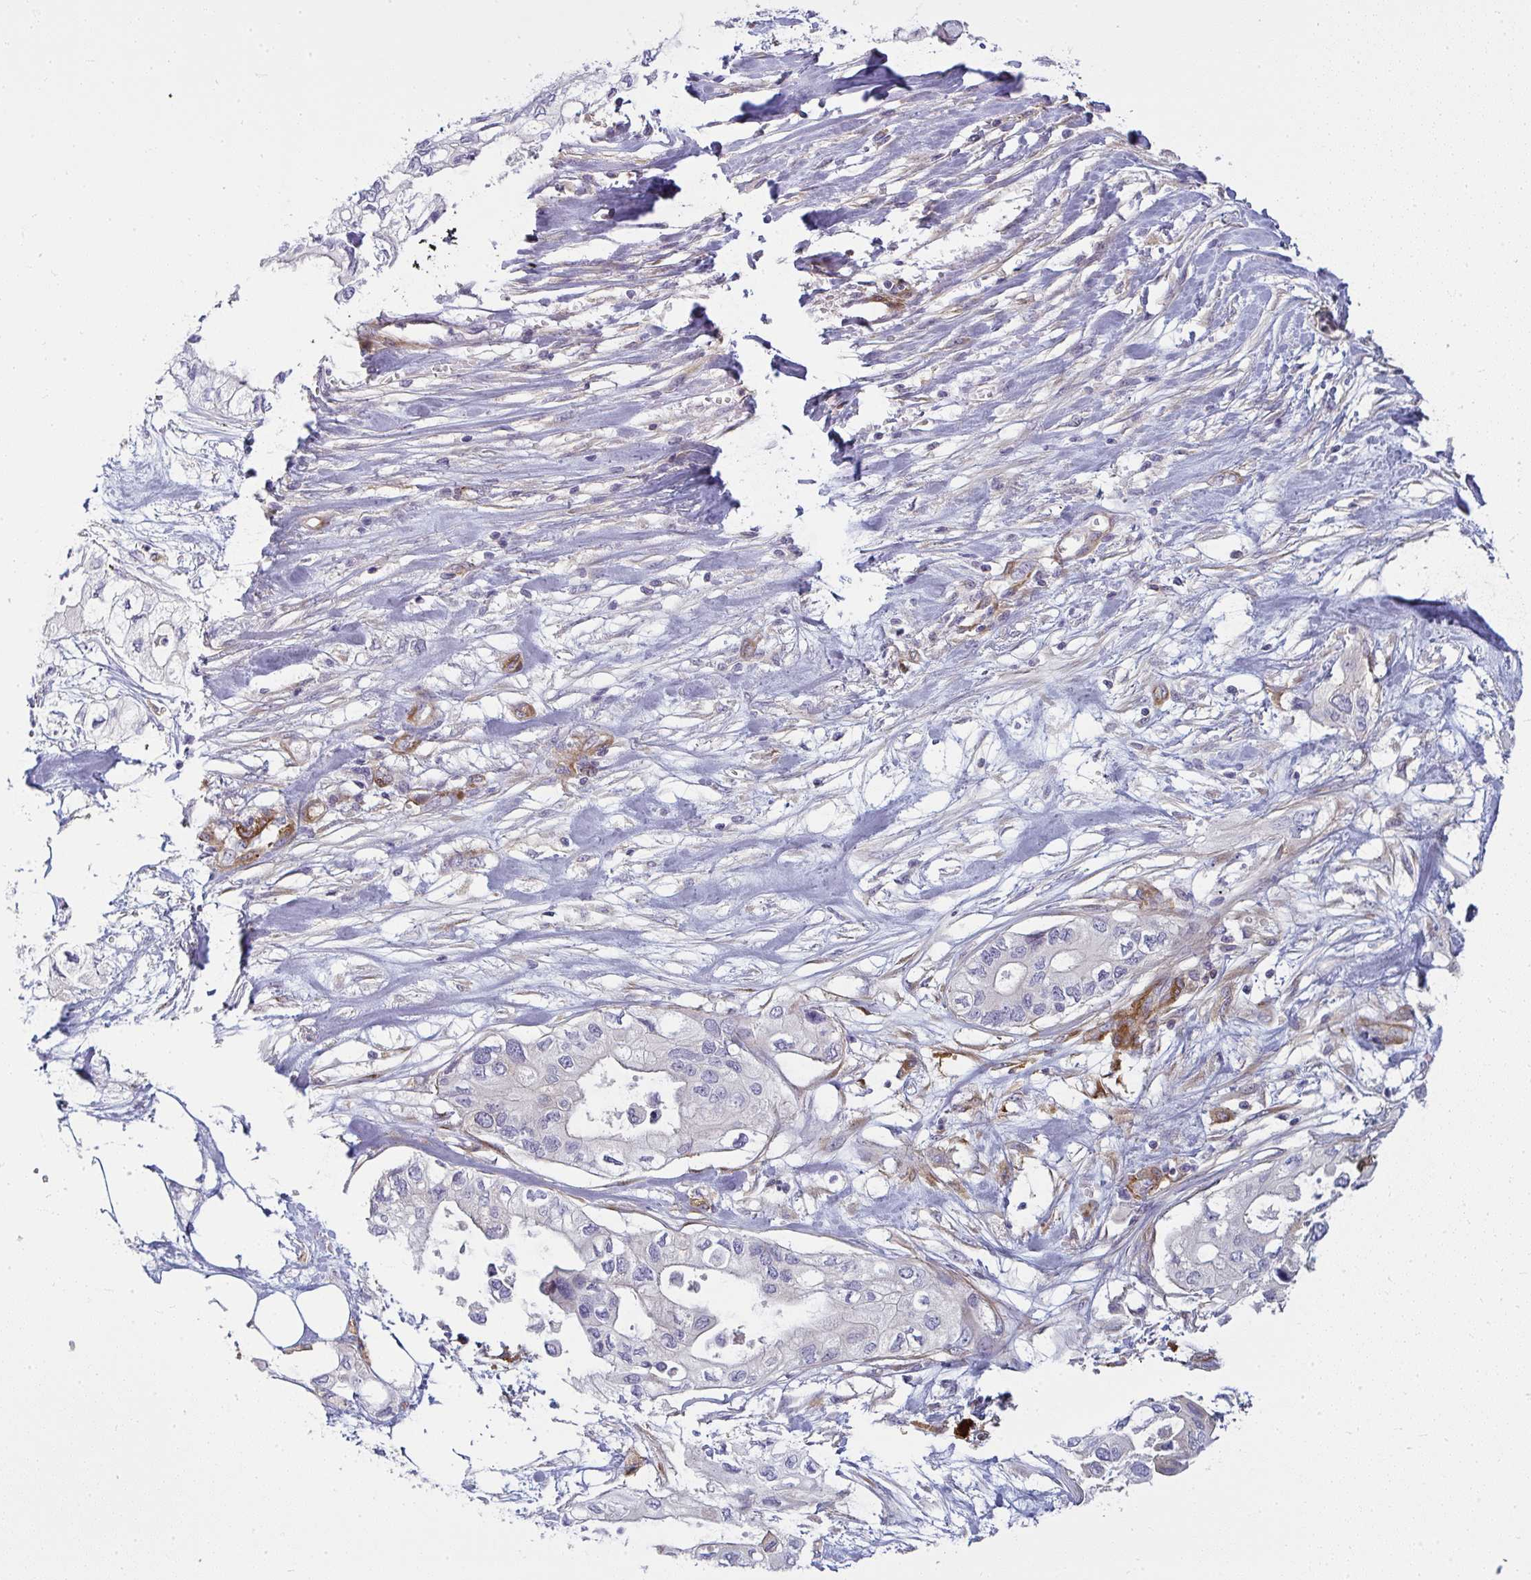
{"staining": {"intensity": "negative", "quantity": "none", "location": "none"}, "tissue": "pancreatic cancer", "cell_type": "Tumor cells", "image_type": "cancer", "snomed": [{"axis": "morphology", "description": "Adenocarcinoma, NOS"}, {"axis": "topography", "description": "Pancreas"}], "caption": "A high-resolution histopathology image shows IHC staining of pancreatic cancer (adenocarcinoma), which demonstrates no significant staining in tumor cells. (Brightfield microscopy of DAB immunohistochemistry at high magnification).", "gene": "IFIT3", "patient": {"sex": "female", "age": 63}}